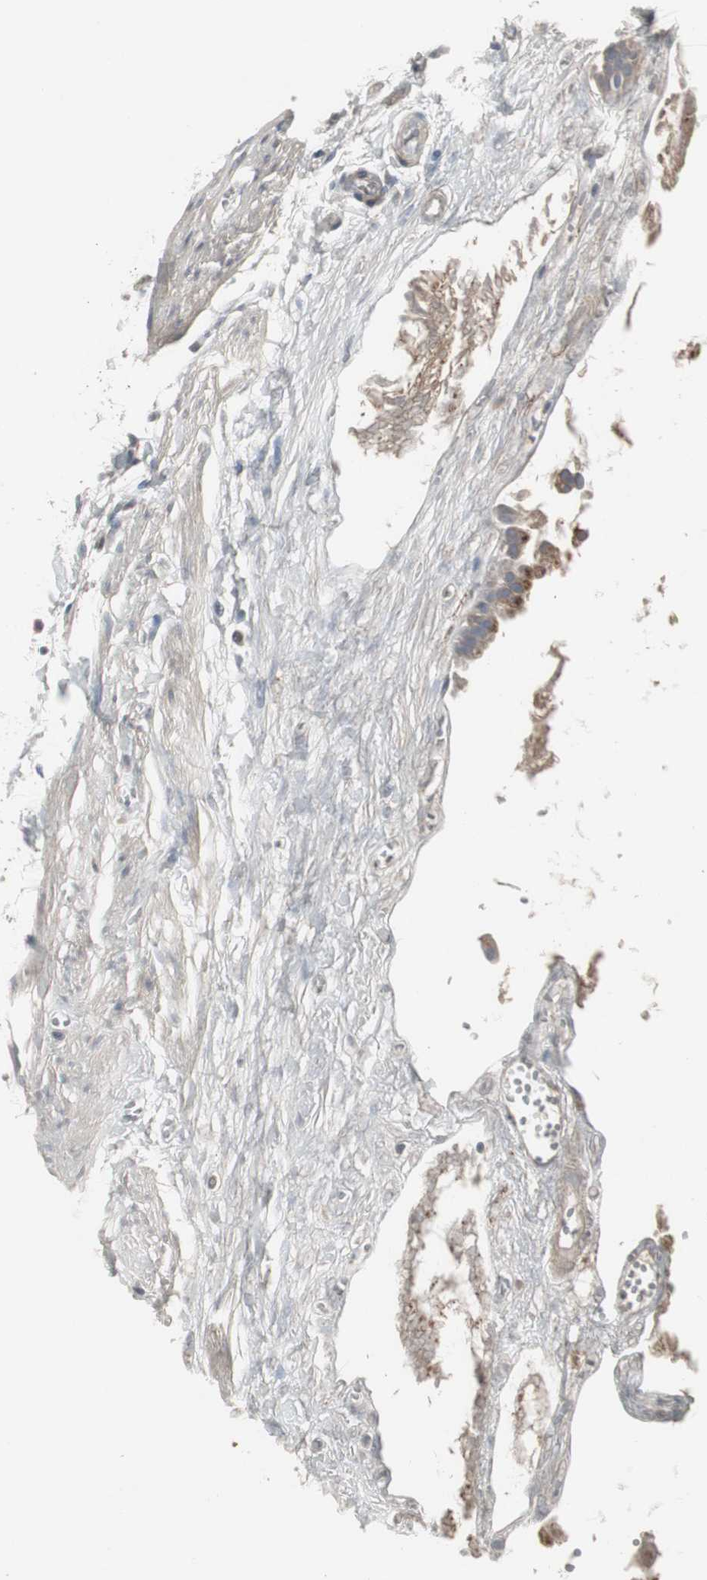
{"staining": {"intensity": "strong", "quantity": ">75%", "location": "cytoplasmic/membranous"}, "tissue": "gallbladder", "cell_type": "Glandular cells", "image_type": "normal", "snomed": [{"axis": "morphology", "description": "Normal tissue, NOS"}, {"axis": "topography", "description": "Gallbladder"}], "caption": "Strong cytoplasmic/membranous positivity is identified in about >75% of glandular cells in unremarkable gallbladder.", "gene": "GBA1", "patient": {"sex": "female", "age": 63}}